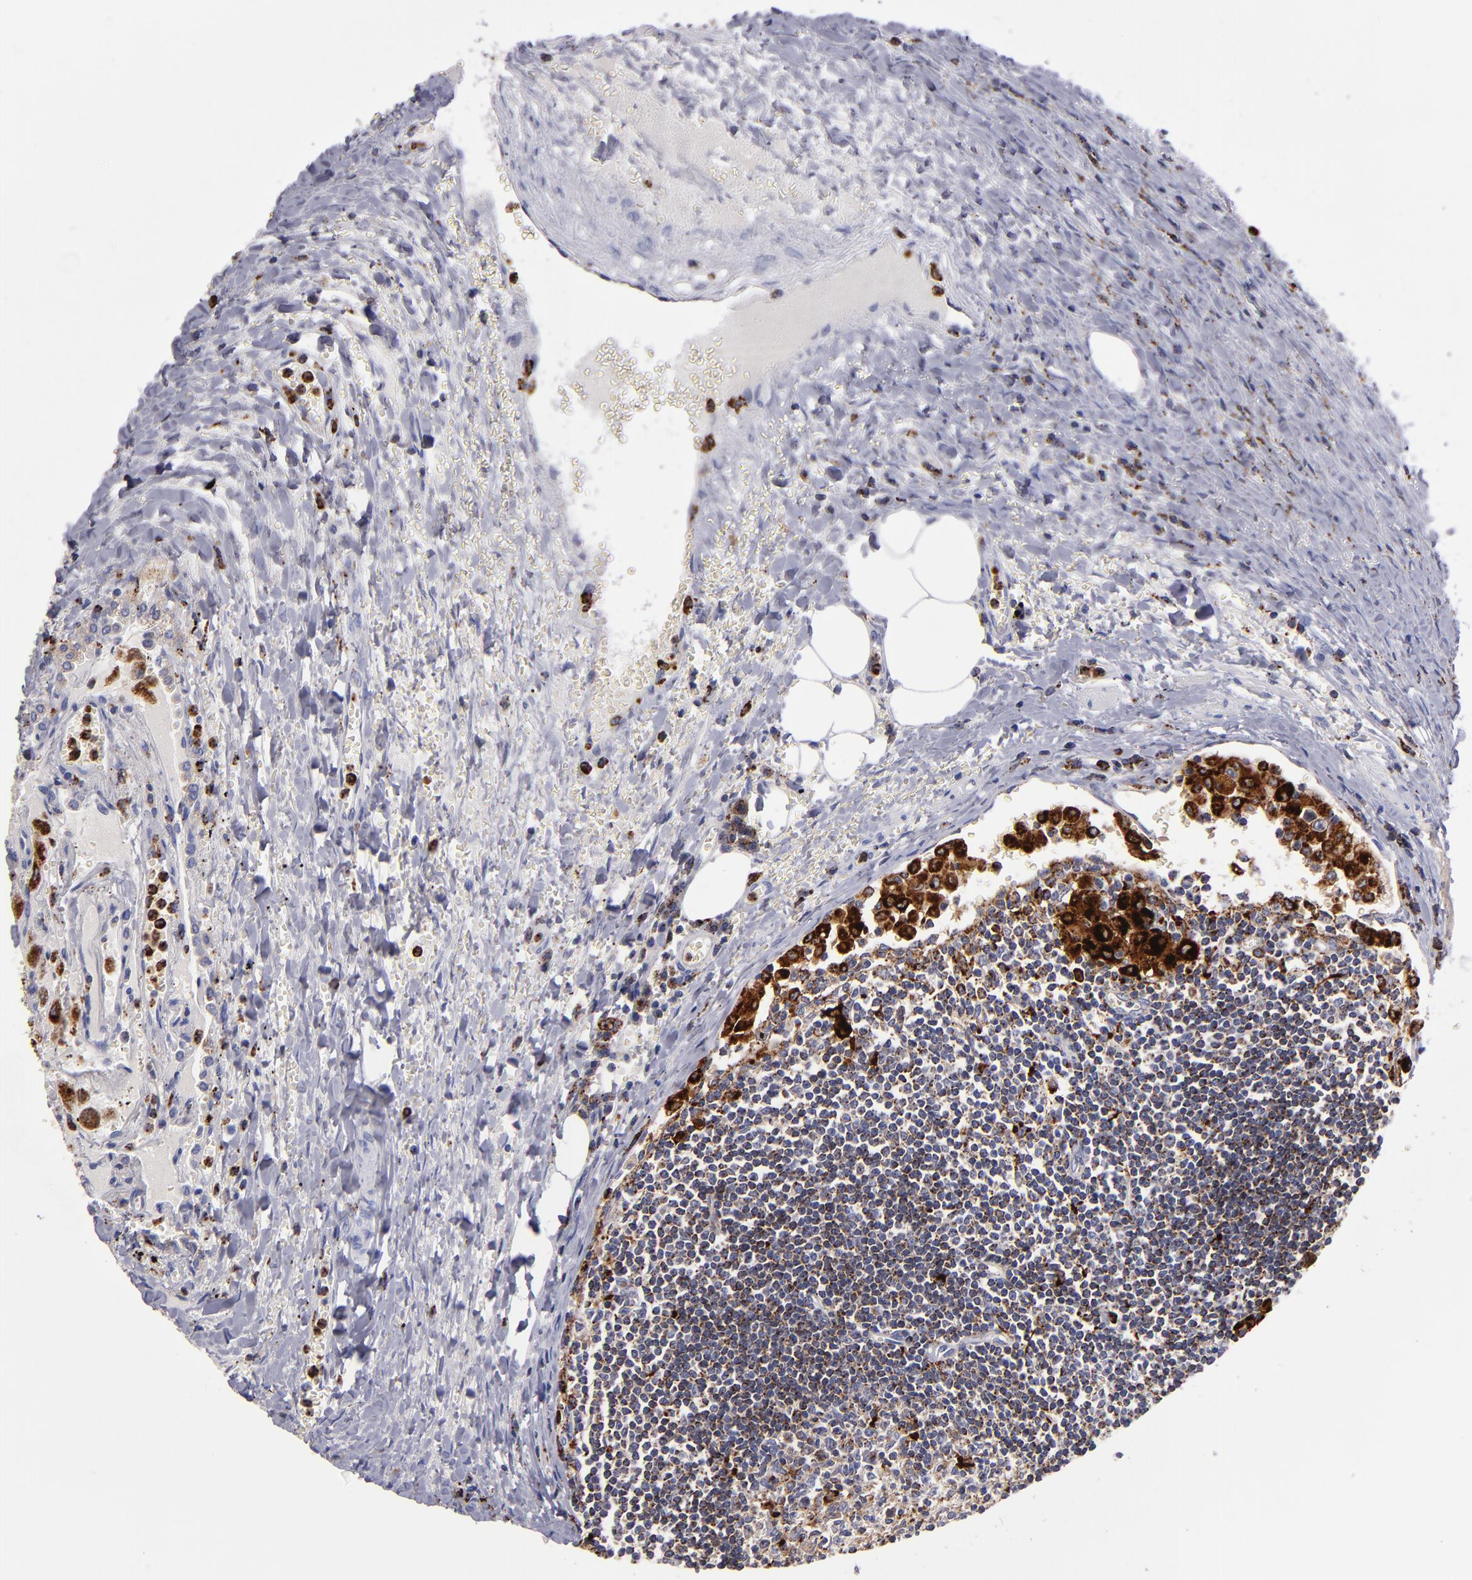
{"staining": {"intensity": "negative", "quantity": "none", "location": "none"}, "tissue": "carcinoid", "cell_type": "Tumor cells", "image_type": "cancer", "snomed": [{"axis": "morphology", "description": "Carcinoid, malignant, NOS"}, {"axis": "topography", "description": "Bronchus"}], "caption": "DAB immunohistochemical staining of human carcinoid reveals no significant expression in tumor cells.", "gene": "CTSS", "patient": {"sex": "male", "age": 55}}